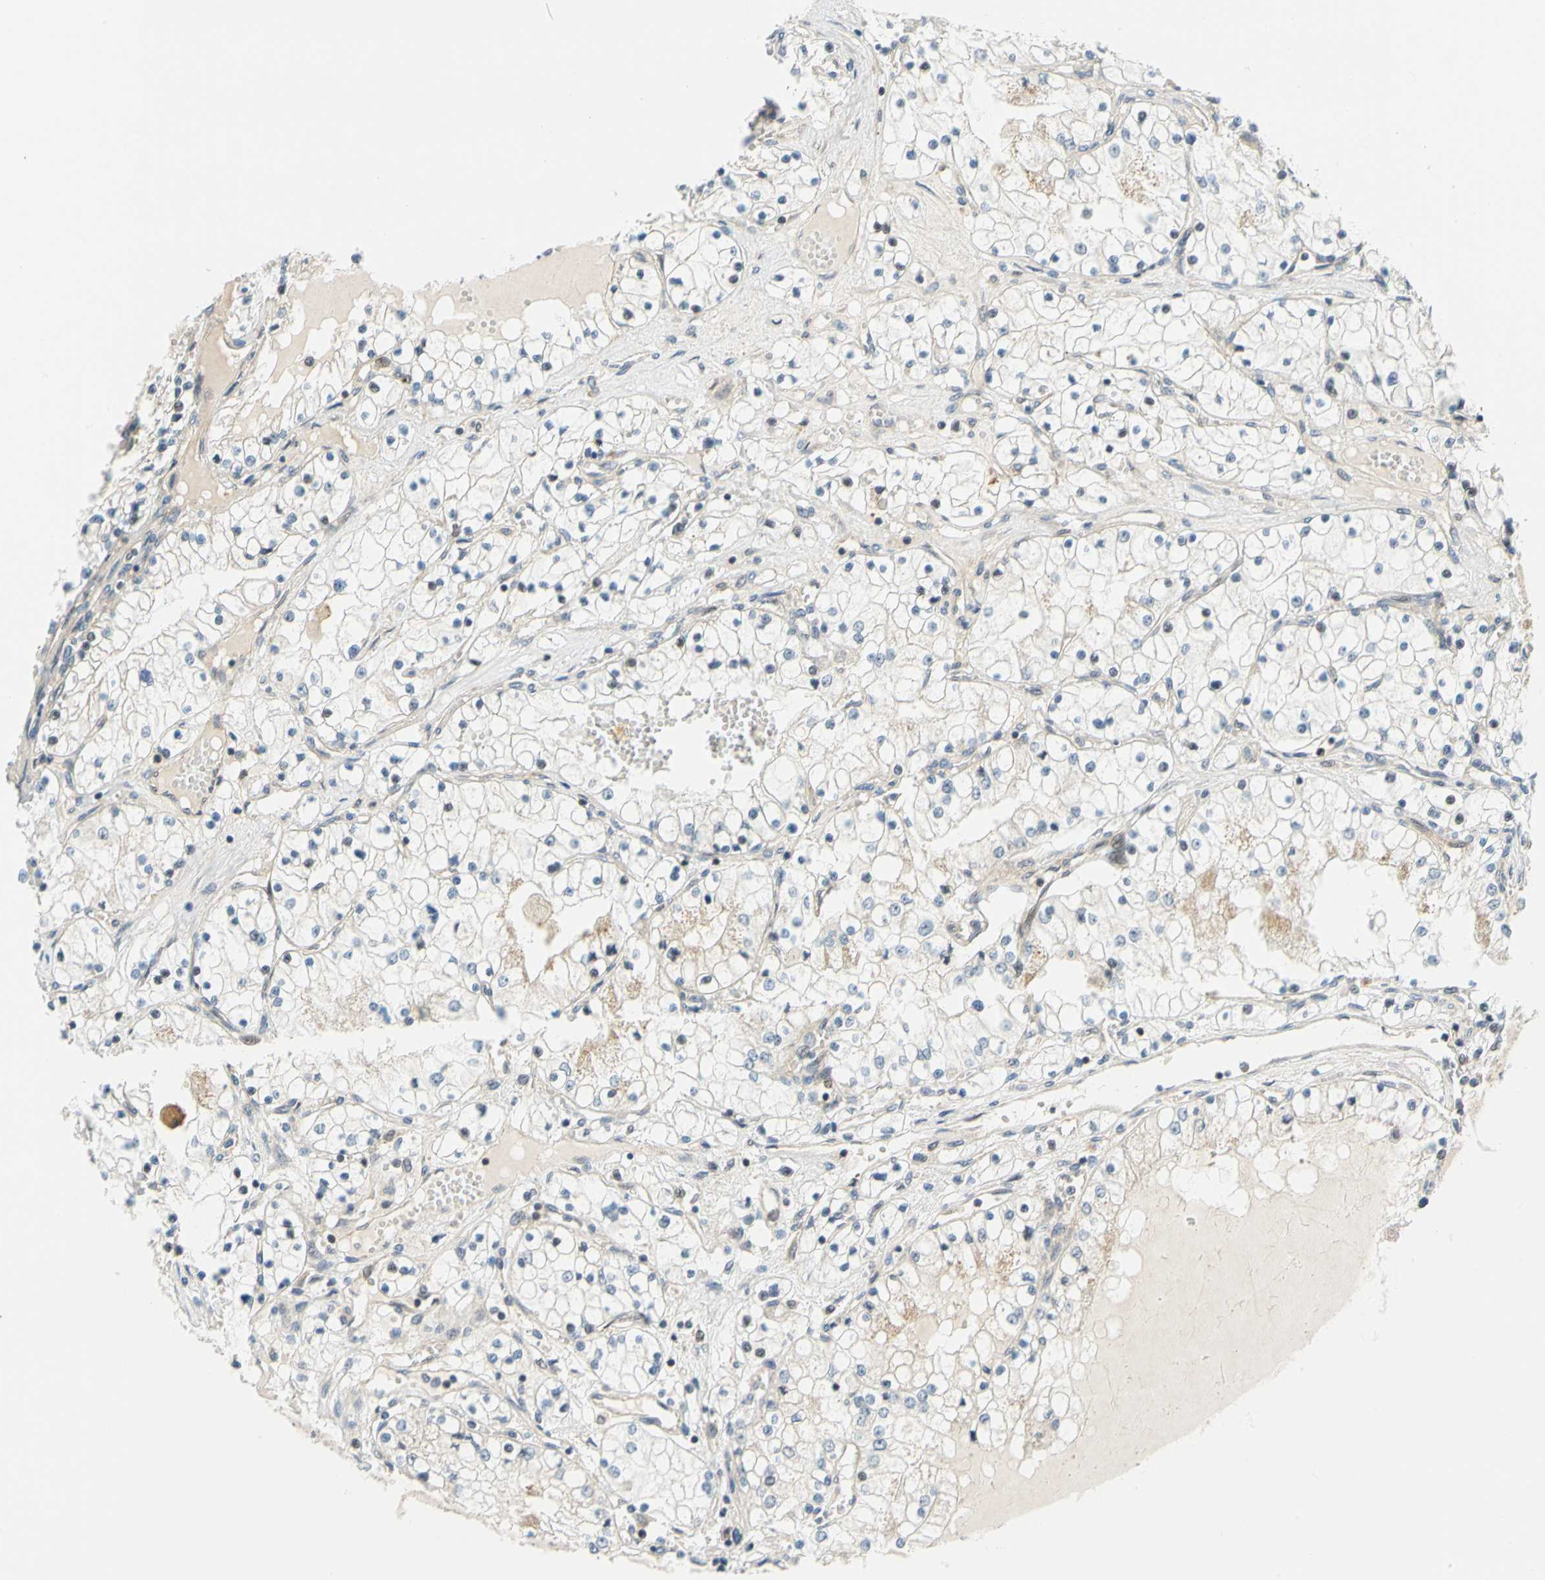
{"staining": {"intensity": "negative", "quantity": "none", "location": "none"}, "tissue": "renal cancer", "cell_type": "Tumor cells", "image_type": "cancer", "snomed": [{"axis": "morphology", "description": "Adenocarcinoma, NOS"}, {"axis": "topography", "description": "Kidney"}], "caption": "The micrograph demonstrates no staining of tumor cells in renal cancer (adenocarcinoma).", "gene": "MAPK9", "patient": {"sex": "male", "age": 68}}